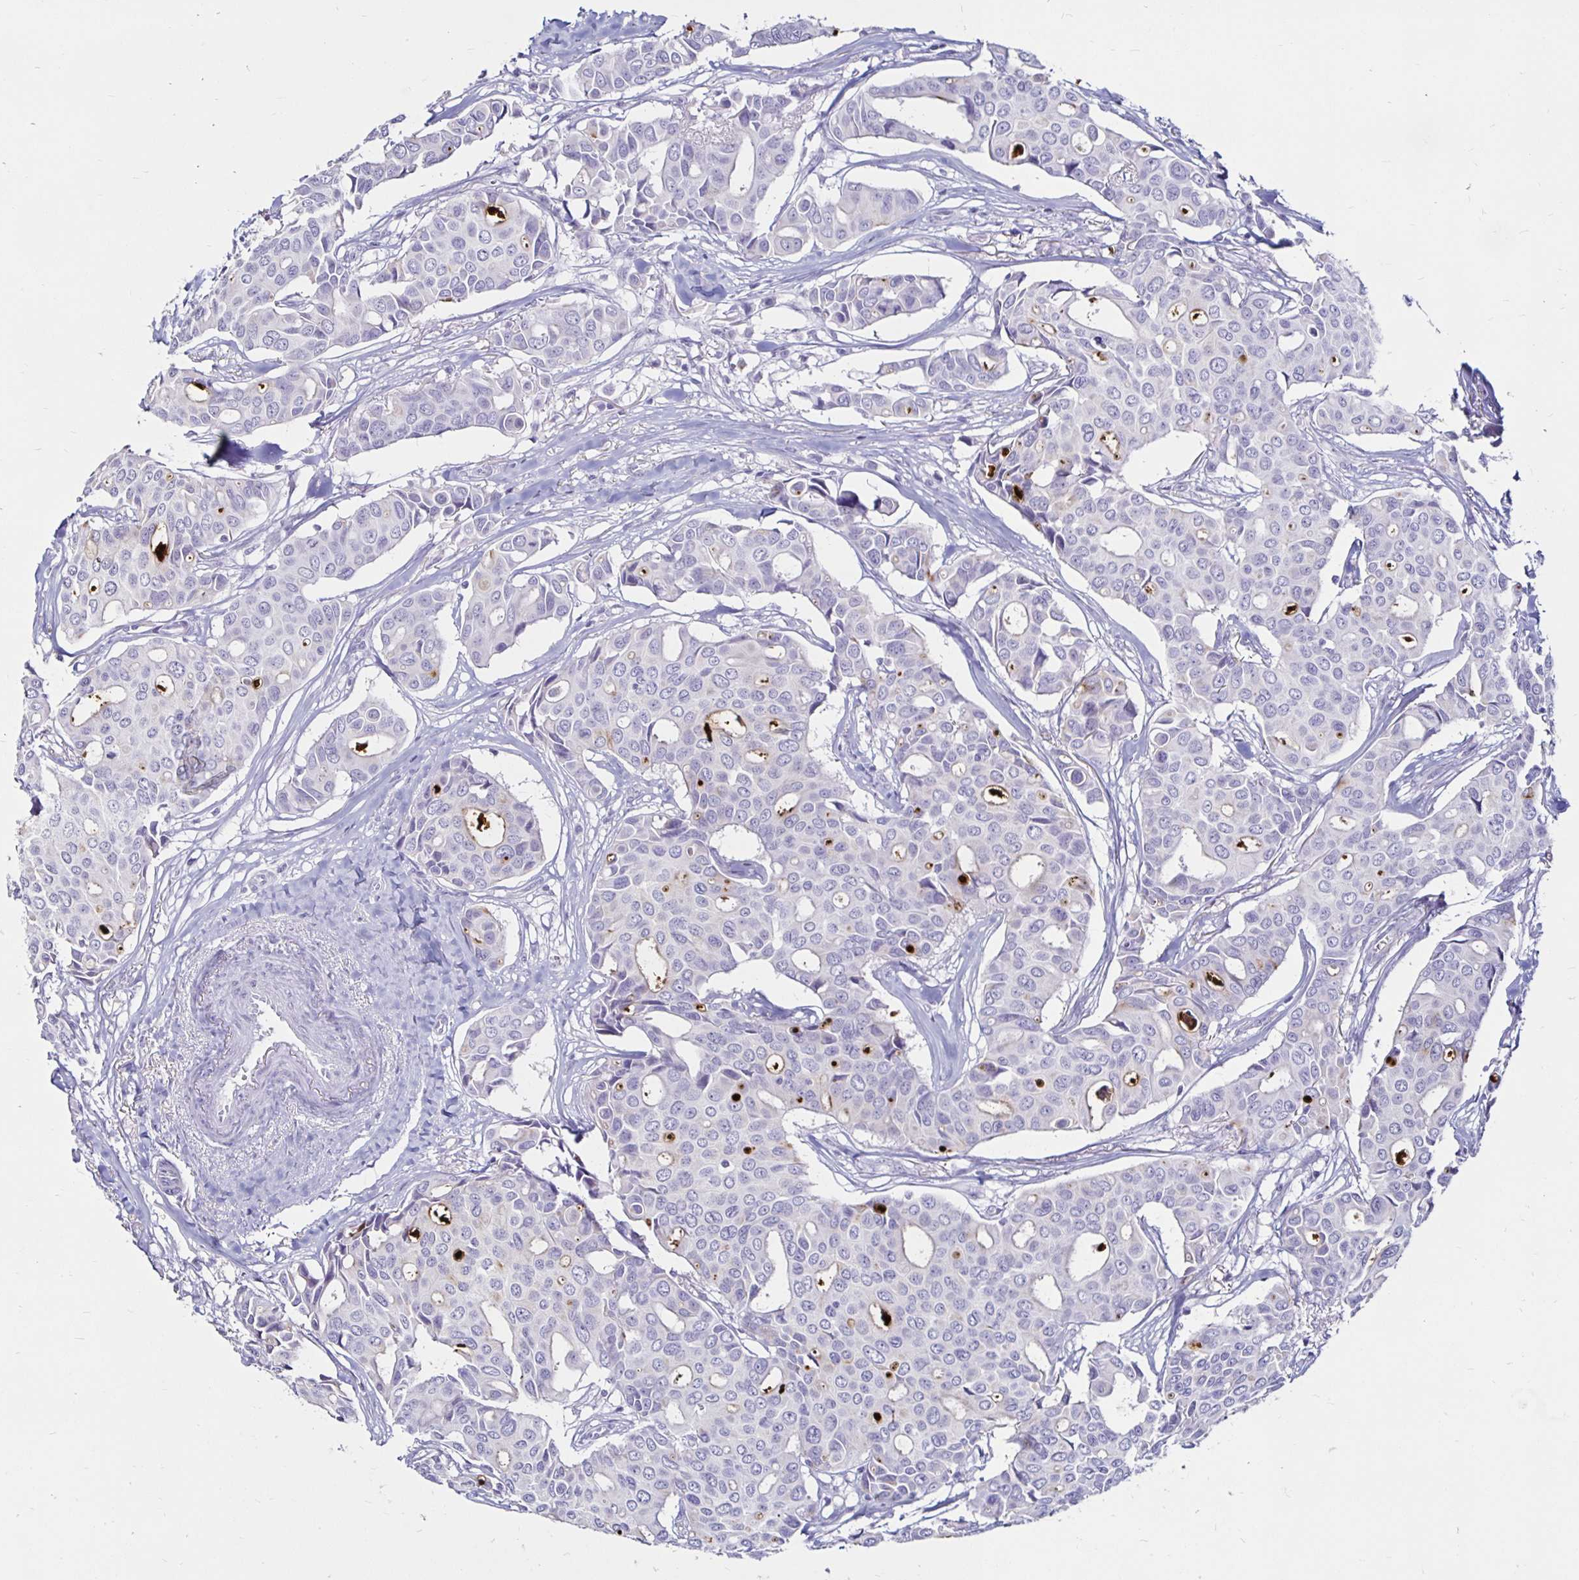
{"staining": {"intensity": "negative", "quantity": "none", "location": "none"}, "tissue": "breast cancer", "cell_type": "Tumor cells", "image_type": "cancer", "snomed": [{"axis": "morphology", "description": "Duct carcinoma"}, {"axis": "topography", "description": "Breast"}], "caption": "The histopathology image displays no significant positivity in tumor cells of breast cancer. (Brightfield microscopy of DAB (3,3'-diaminobenzidine) immunohistochemistry at high magnification).", "gene": "TIMP1", "patient": {"sex": "female", "age": 54}}